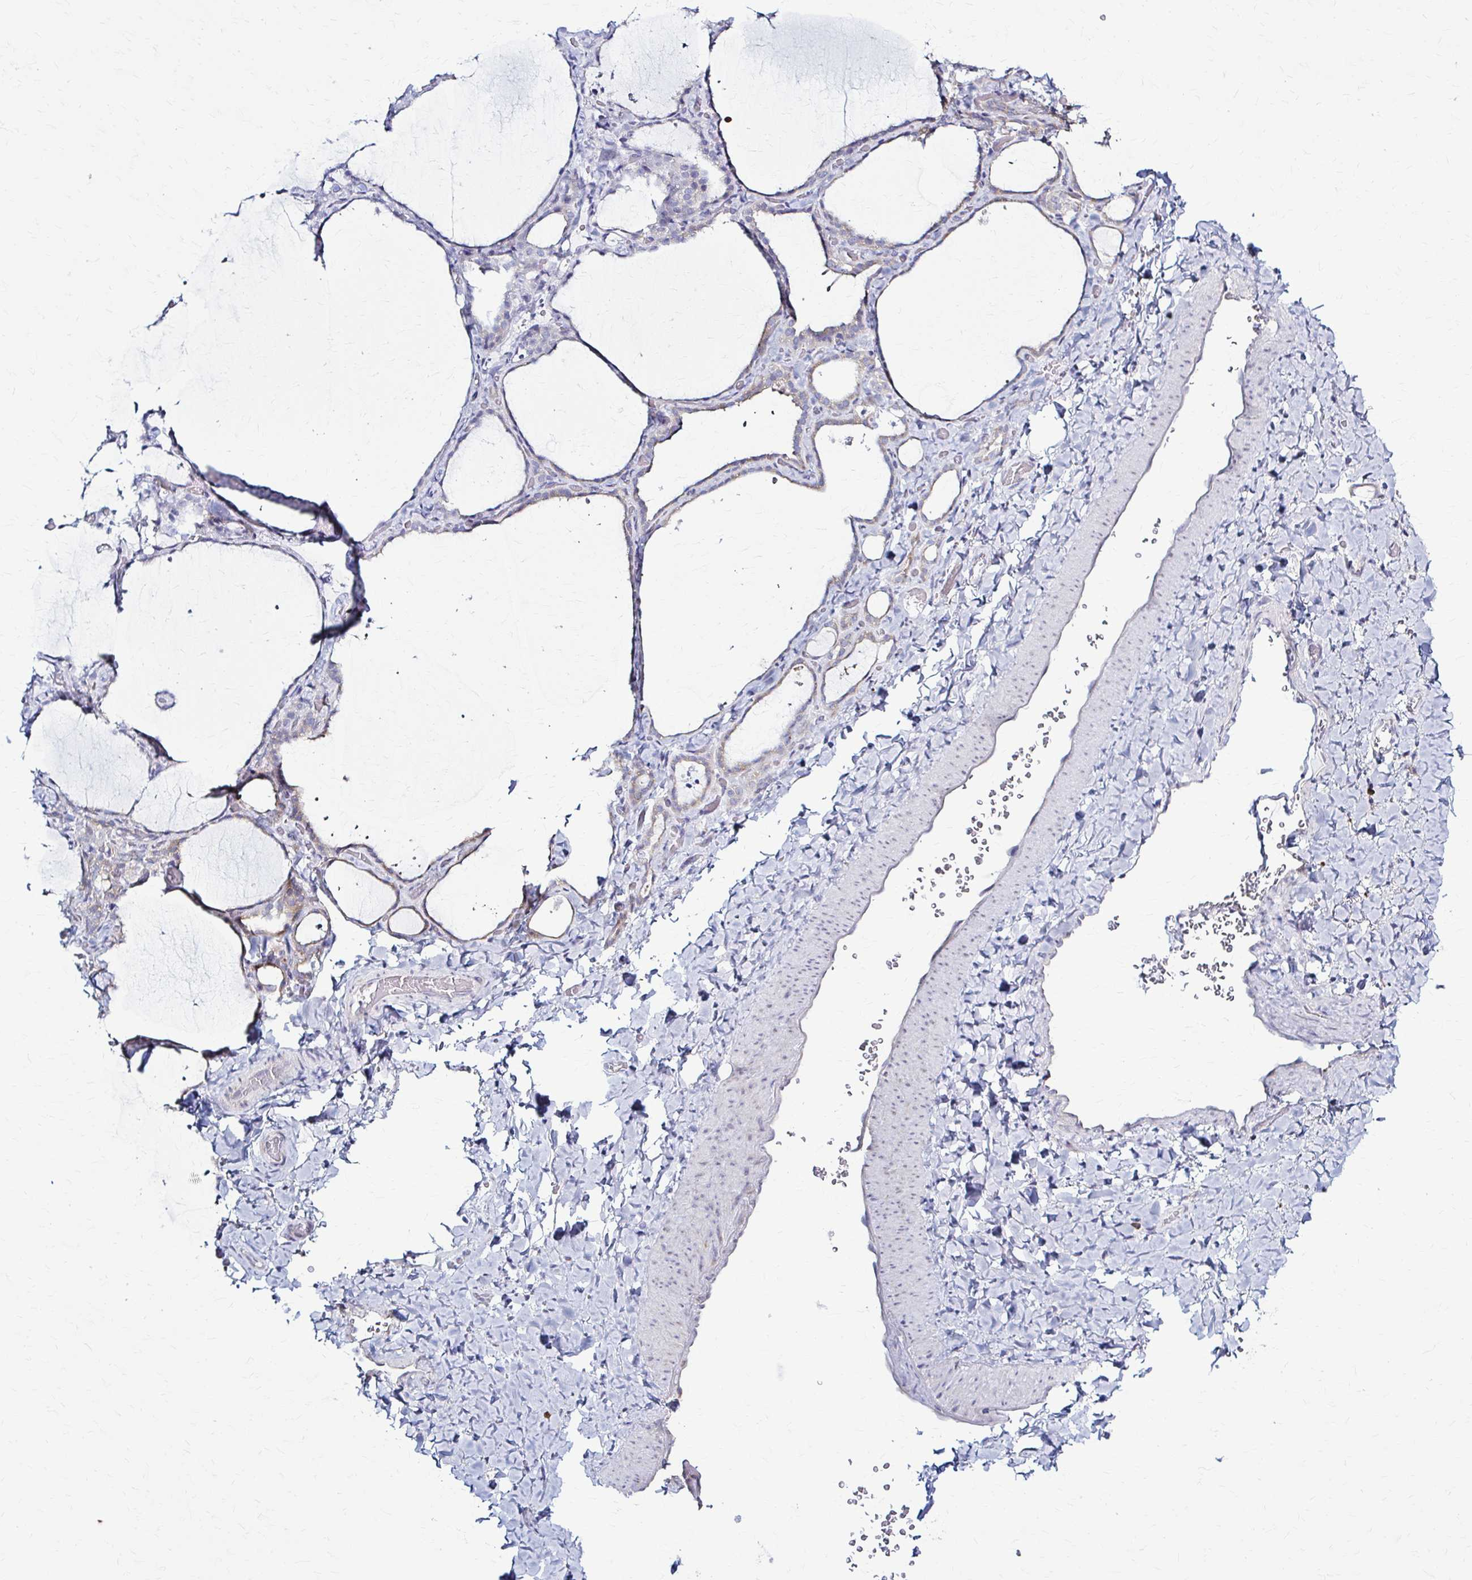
{"staining": {"intensity": "weak", "quantity": "<25%", "location": "cytoplasmic/membranous"}, "tissue": "thyroid gland", "cell_type": "Glandular cells", "image_type": "normal", "snomed": [{"axis": "morphology", "description": "Normal tissue, NOS"}, {"axis": "topography", "description": "Thyroid gland"}], "caption": "IHC of benign human thyroid gland shows no expression in glandular cells. (Stains: DAB (3,3'-diaminobenzidine) IHC with hematoxylin counter stain, Microscopy: brightfield microscopy at high magnification).", "gene": "PRKRA", "patient": {"sex": "female", "age": 22}}